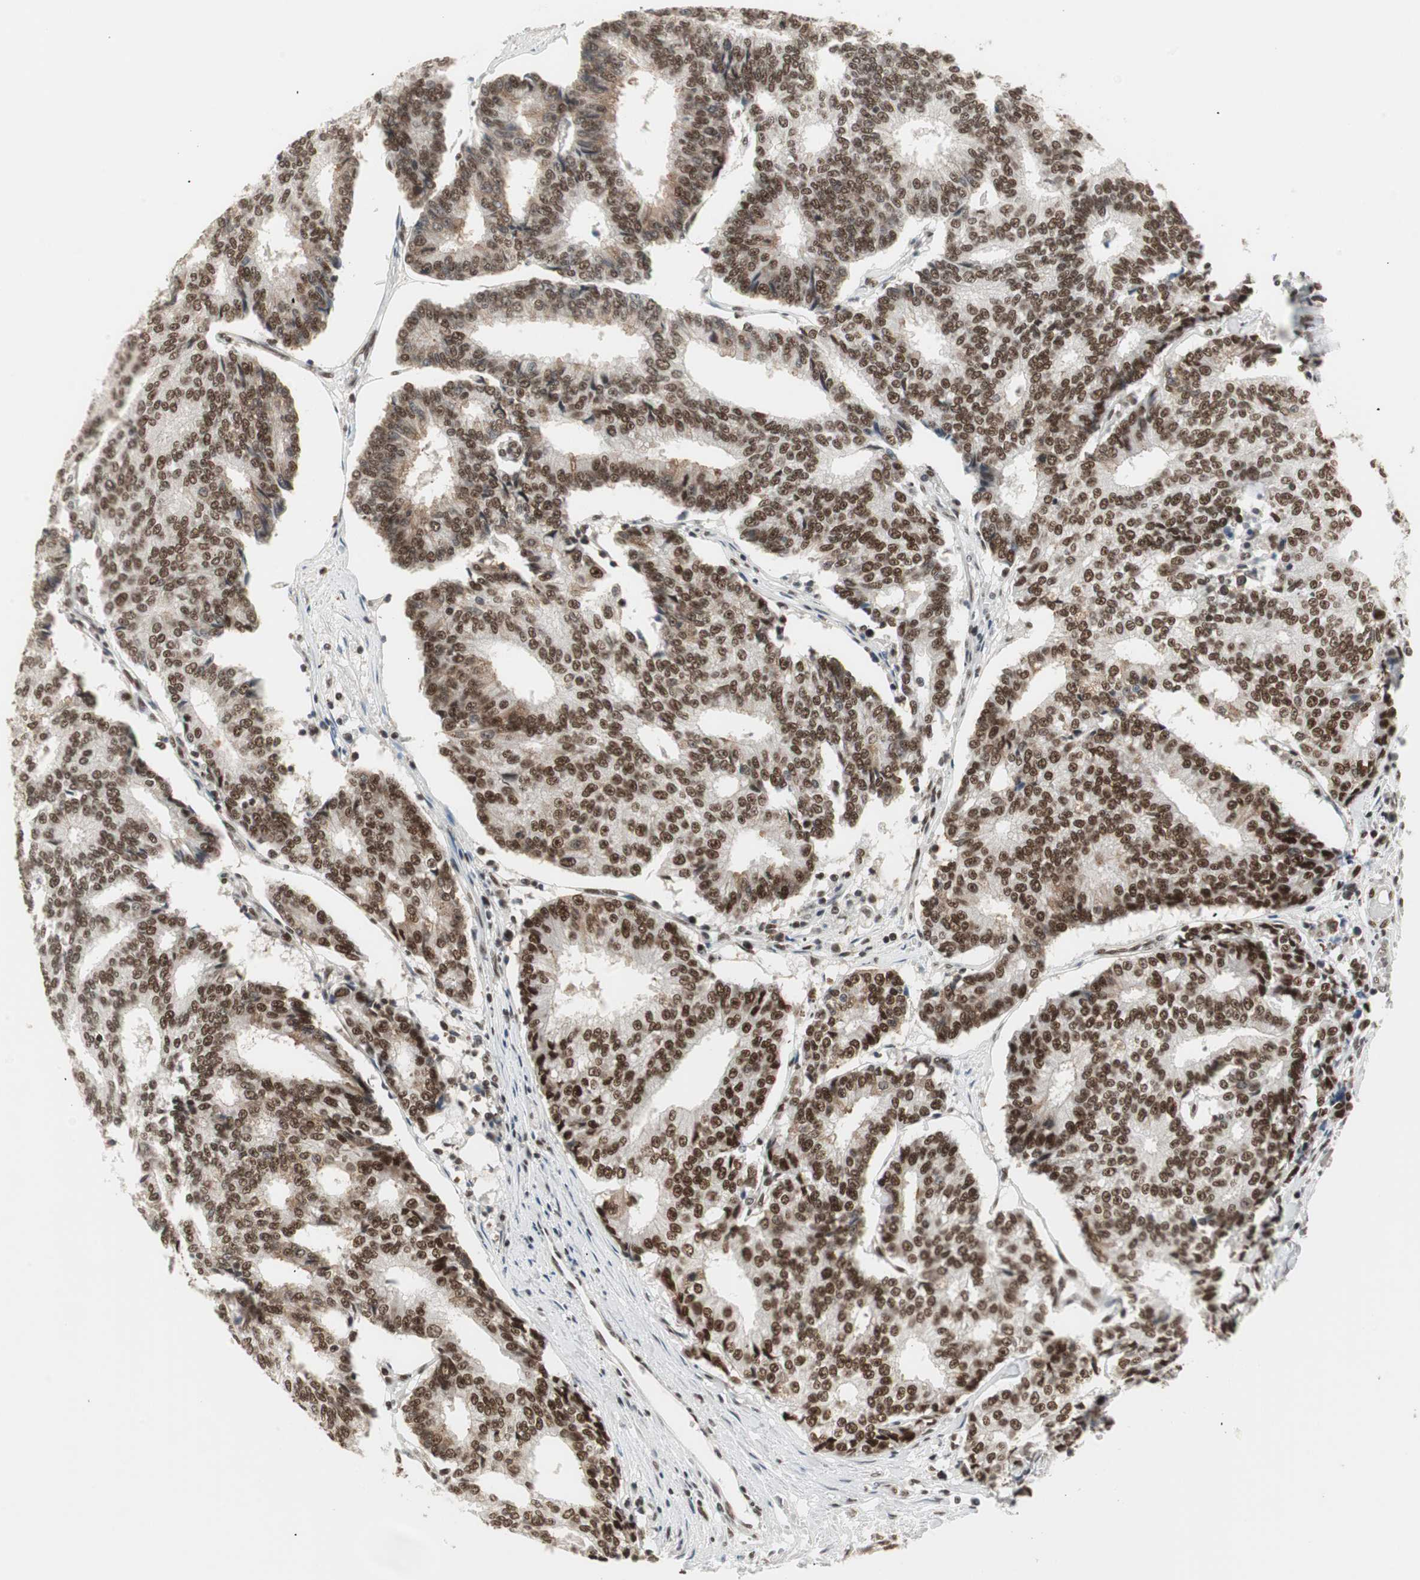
{"staining": {"intensity": "strong", "quantity": ">75%", "location": "nuclear"}, "tissue": "prostate cancer", "cell_type": "Tumor cells", "image_type": "cancer", "snomed": [{"axis": "morphology", "description": "Adenocarcinoma, High grade"}, {"axis": "topography", "description": "Prostate"}], "caption": "There is high levels of strong nuclear positivity in tumor cells of prostate cancer, as demonstrated by immunohistochemical staining (brown color).", "gene": "RTF1", "patient": {"sex": "male", "age": 55}}